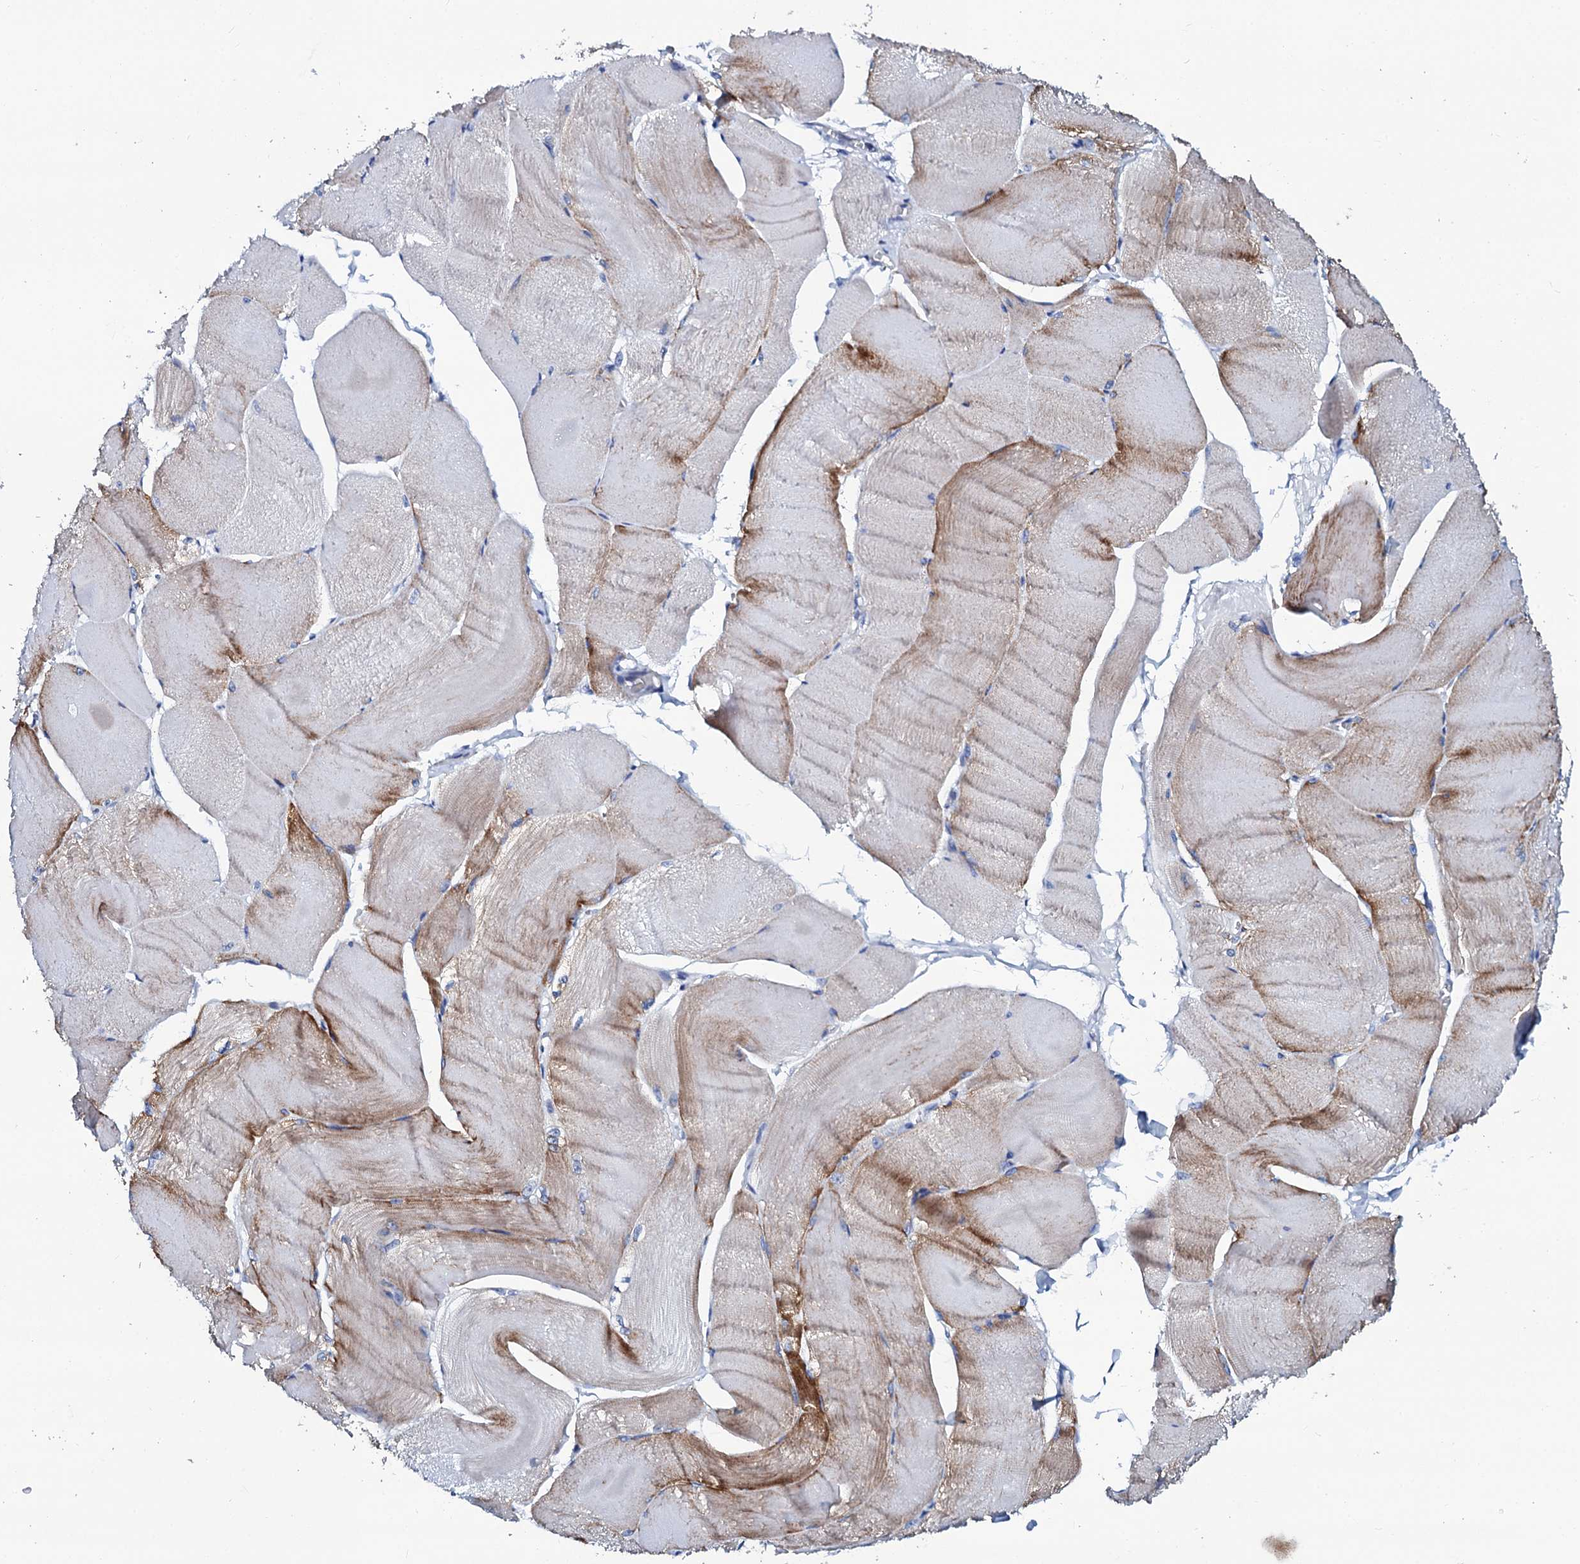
{"staining": {"intensity": "moderate", "quantity": "25%-75%", "location": "cytoplasmic/membranous"}, "tissue": "skeletal muscle", "cell_type": "Myocytes", "image_type": "normal", "snomed": [{"axis": "morphology", "description": "Normal tissue, NOS"}, {"axis": "morphology", "description": "Basal cell carcinoma"}, {"axis": "topography", "description": "Skeletal muscle"}], "caption": "Protein staining of benign skeletal muscle demonstrates moderate cytoplasmic/membranous positivity in approximately 25%-75% of myocytes. (Stains: DAB in brown, nuclei in blue, Microscopy: brightfield microscopy at high magnification).", "gene": "SLC37A4", "patient": {"sex": "female", "age": 64}}